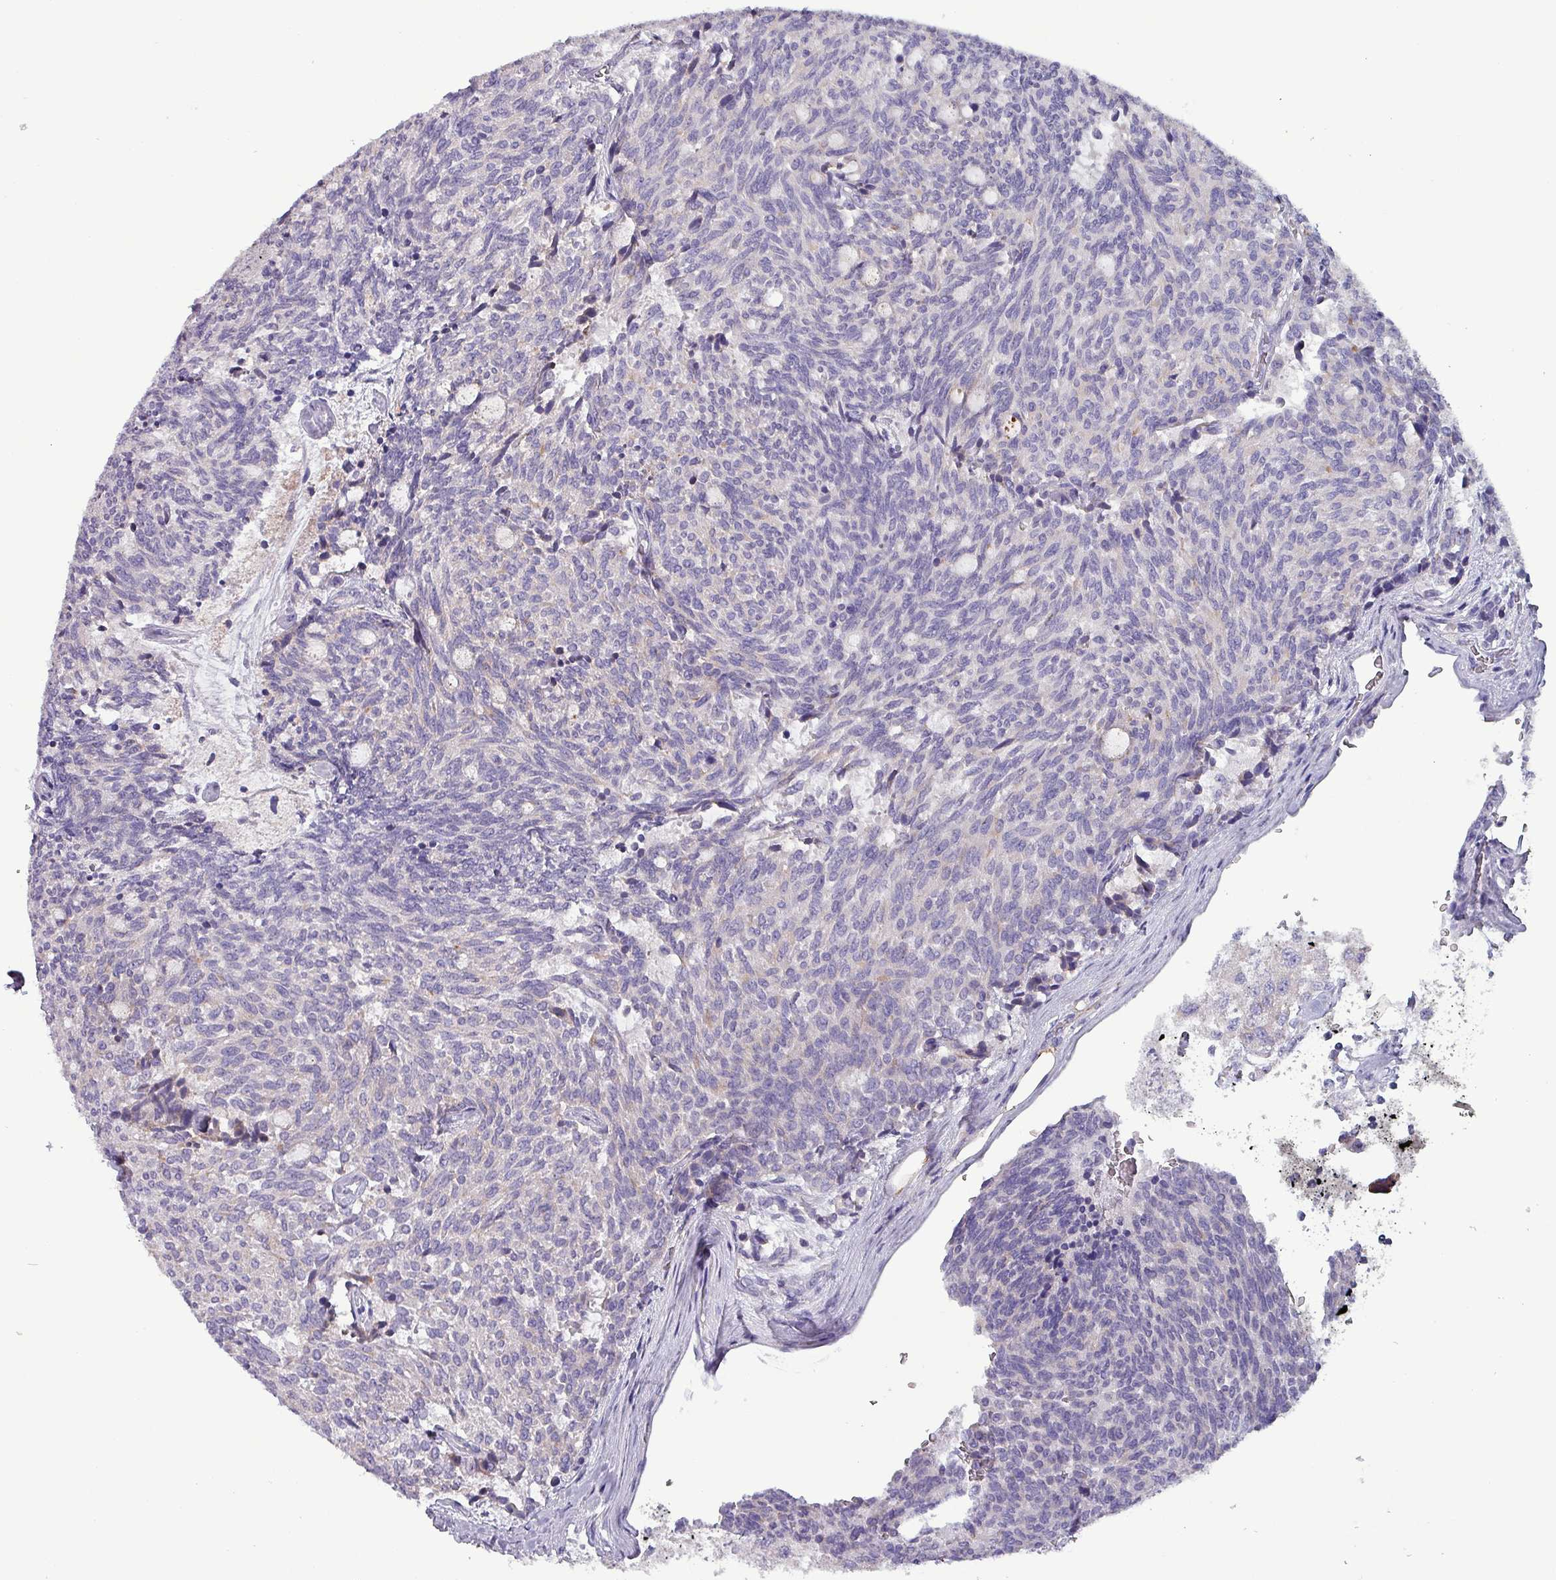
{"staining": {"intensity": "negative", "quantity": "none", "location": "none"}, "tissue": "carcinoid", "cell_type": "Tumor cells", "image_type": "cancer", "snomed": [{"axis": "morphology", "description": "Carcinoid, malignant, NOS"}, {"axis": "topography", "description": "Pancreas"}], "caption": "Image shows no significant protein staining in tumor cells of carcinoid.", "gene": "HSD3B7", "patient": {"sex": "female", "age": 54}}